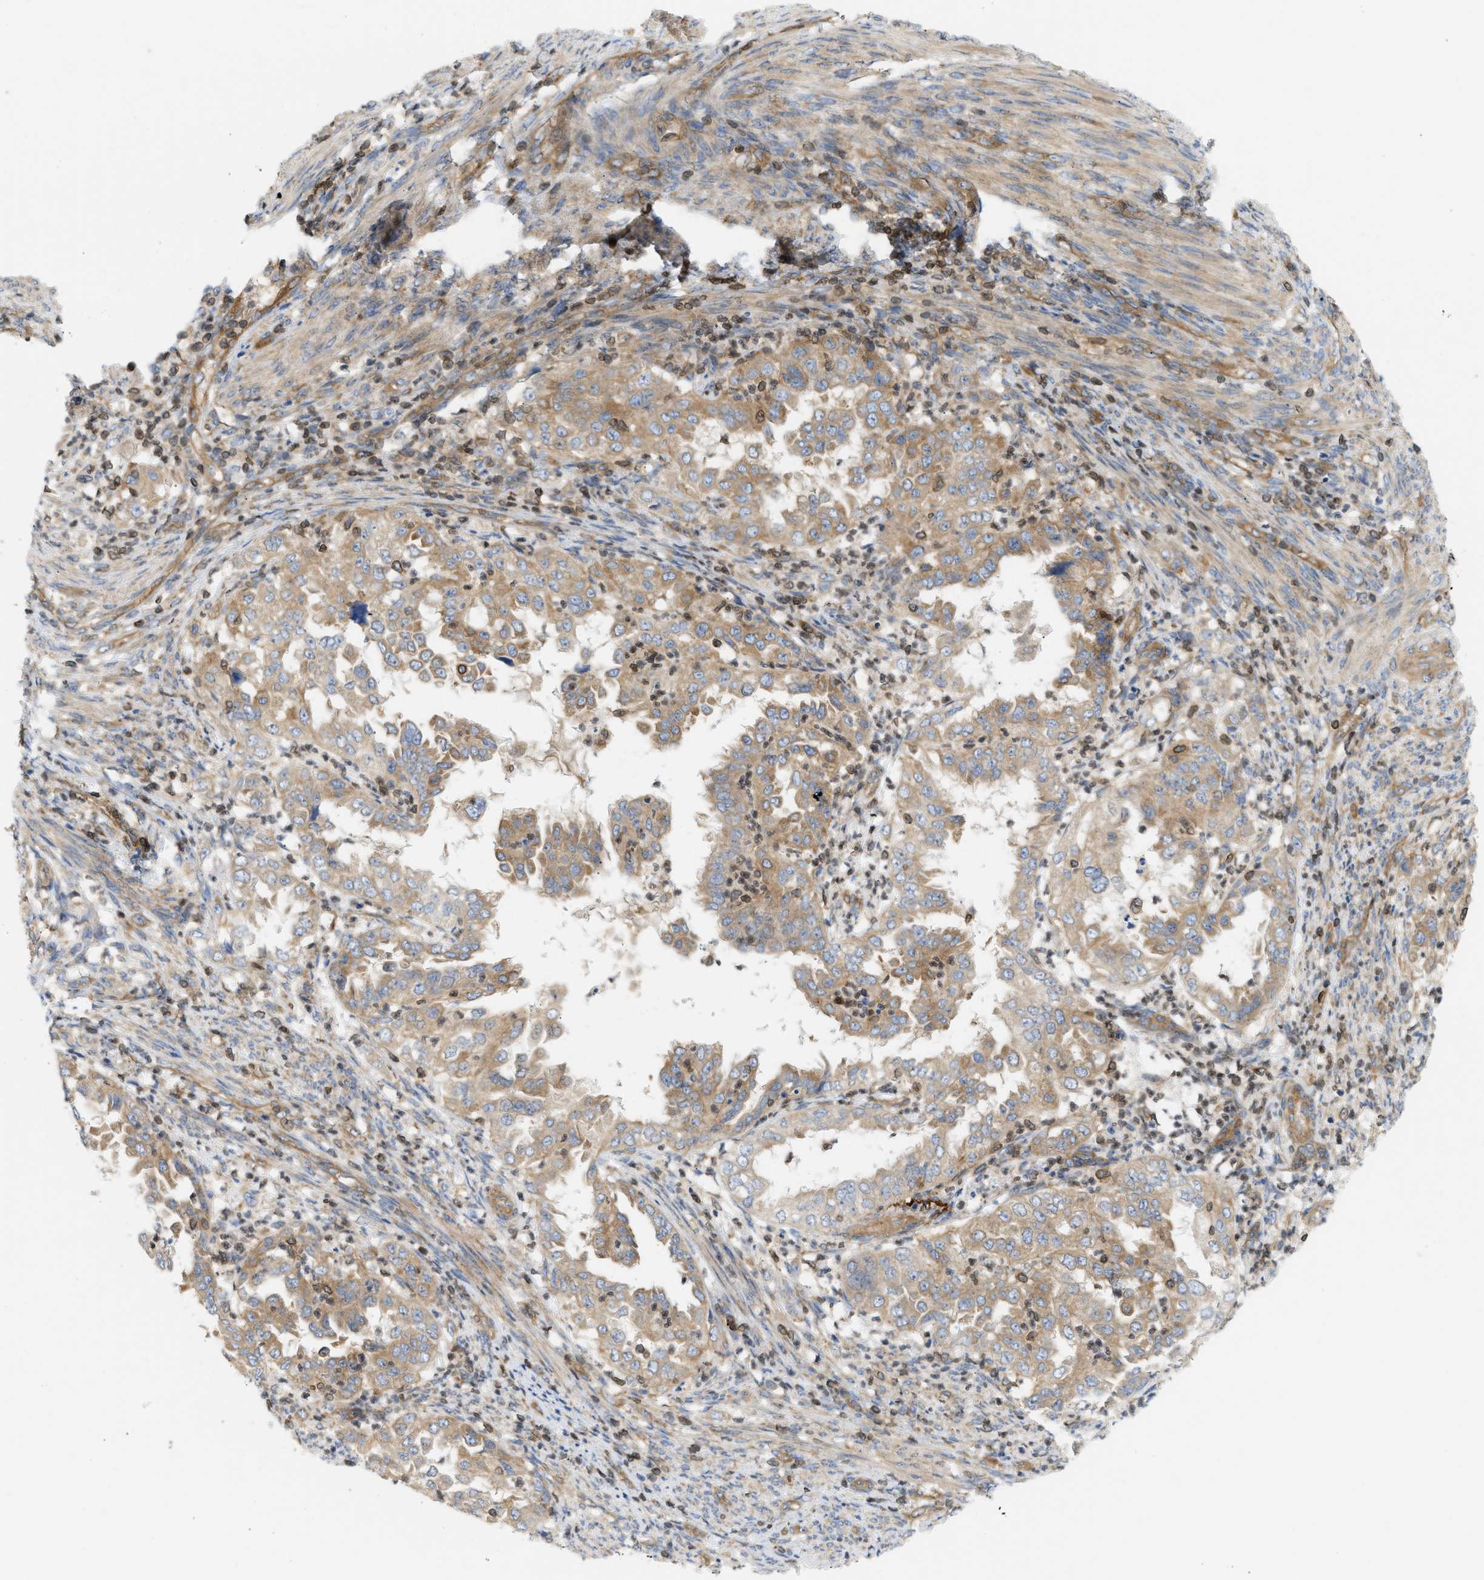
{"staining": {"intensity": "moderate", "quantity": ">75%", "location": "cytoplasmic/membranous"}, "tissue": "endometrial cancer", "cell_type": "Tumor cells", "image_type": "cancer", "snomed": [{"axis": "morphology", "description": "Adenocarcinoma, NOS"}, {"axis": "topography", "description": "Endometrium"}], "caption": "A histopathology image of endometrial adenocarcinoma stained for a protein displays moderate cytoplasmic/membranous brown staining in tumor cells. (Stains: DAB (3,3'-diaminobenzidine) in brown, nuclei in blue, Microscopy: brightfield microscopy at high magnification).", "gene": "STRN", "patient": {"sex": "female", "age": 85}}